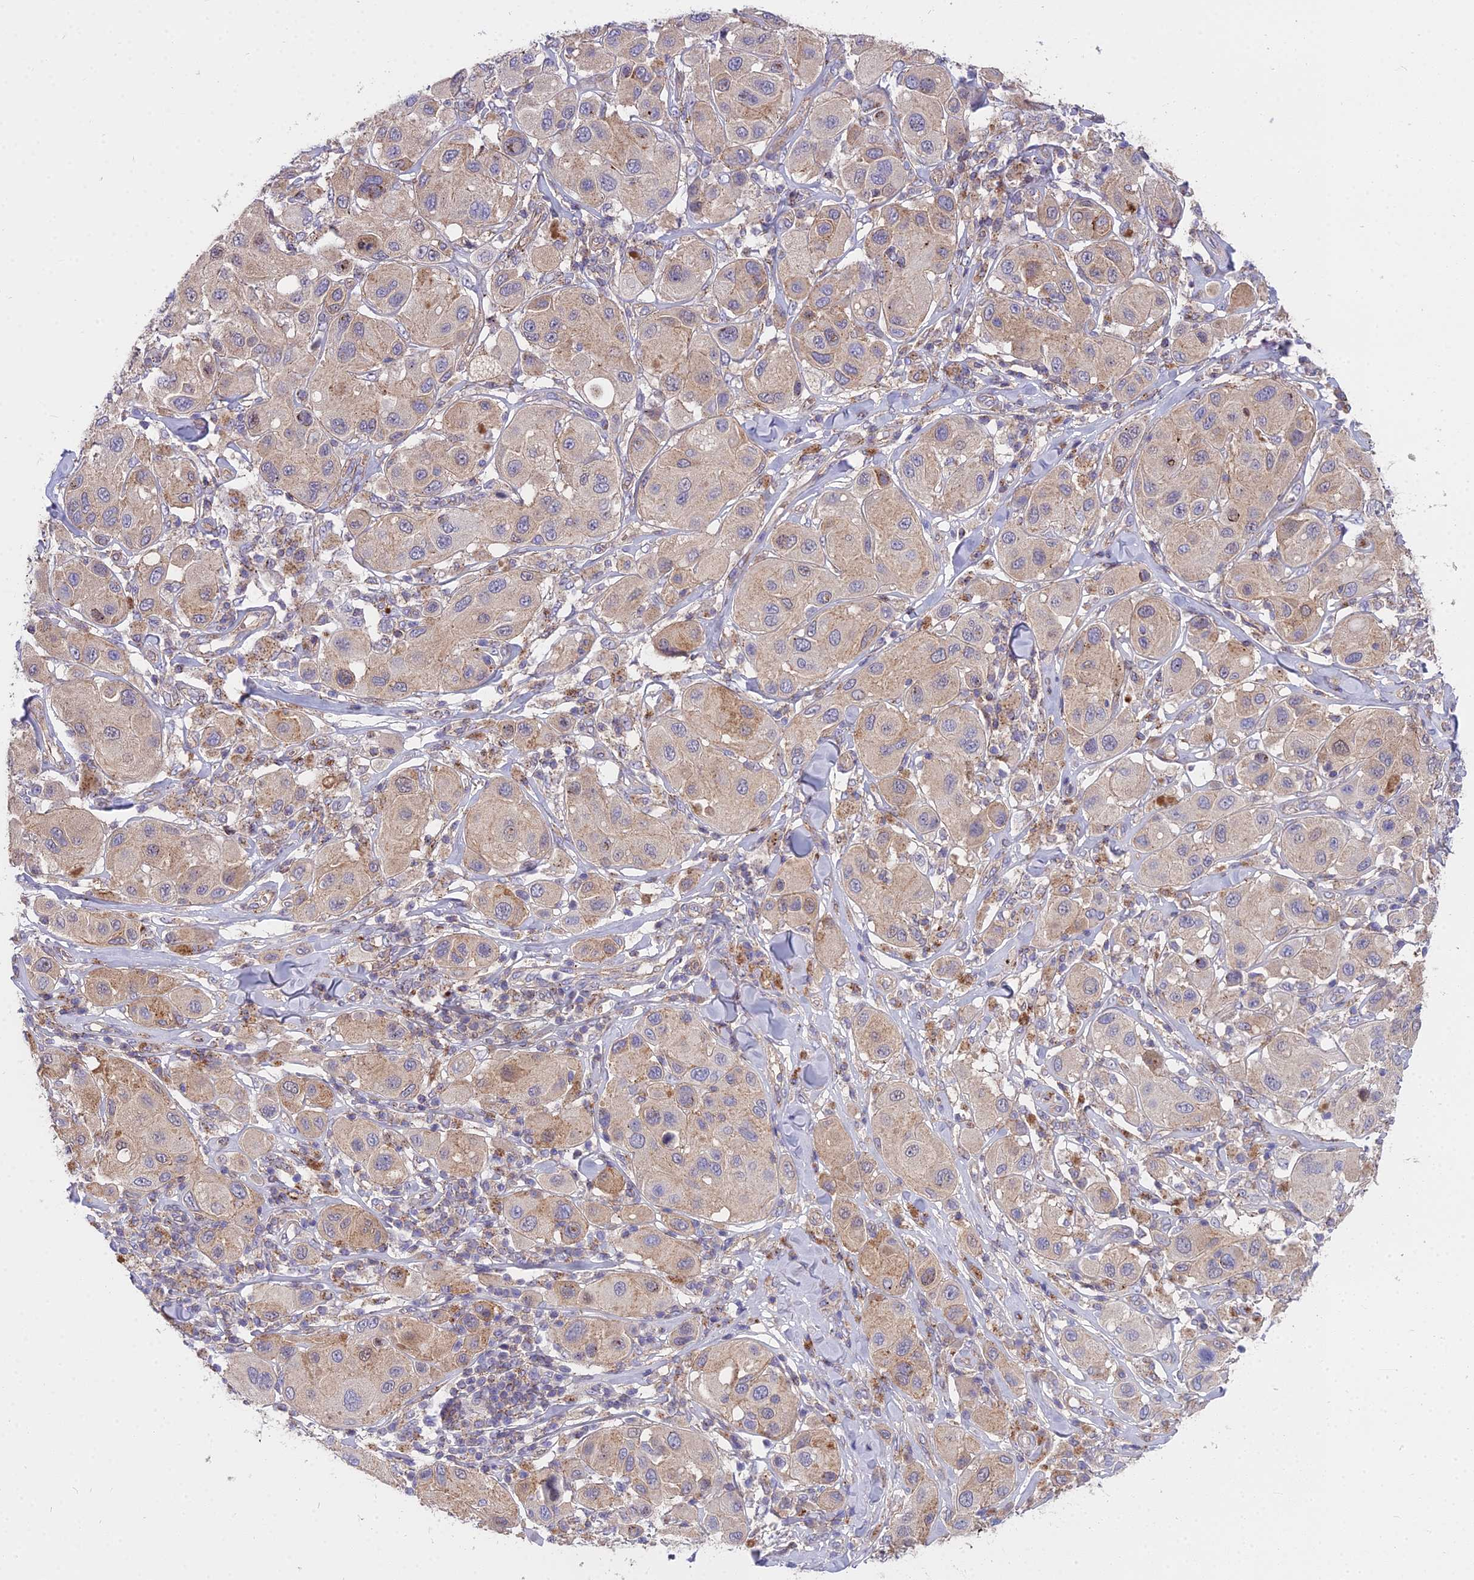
{"staining": {"intensity": "weak", "quantity": "25%-75%", "location": "cytoplasmic/membranous,nuclear"}, "tissue": "melanoma", "cell_type": "Tumor cells", "image_type": "cancer", "snomed": [{"axis": "morphology", "description": "Malignant melanoma, Metastatic site"}, {"axis": "topography", "description": "Skin"}], "caption": "An image showing weak cytoplasmic/membranous and nuclear positivity in about 25%-75% of tumor cells in melanoma, as visualized by brown immunohistochemical staining.", "gene": "FRMPD1", "patient": {"sex": "male", "age": 41}}